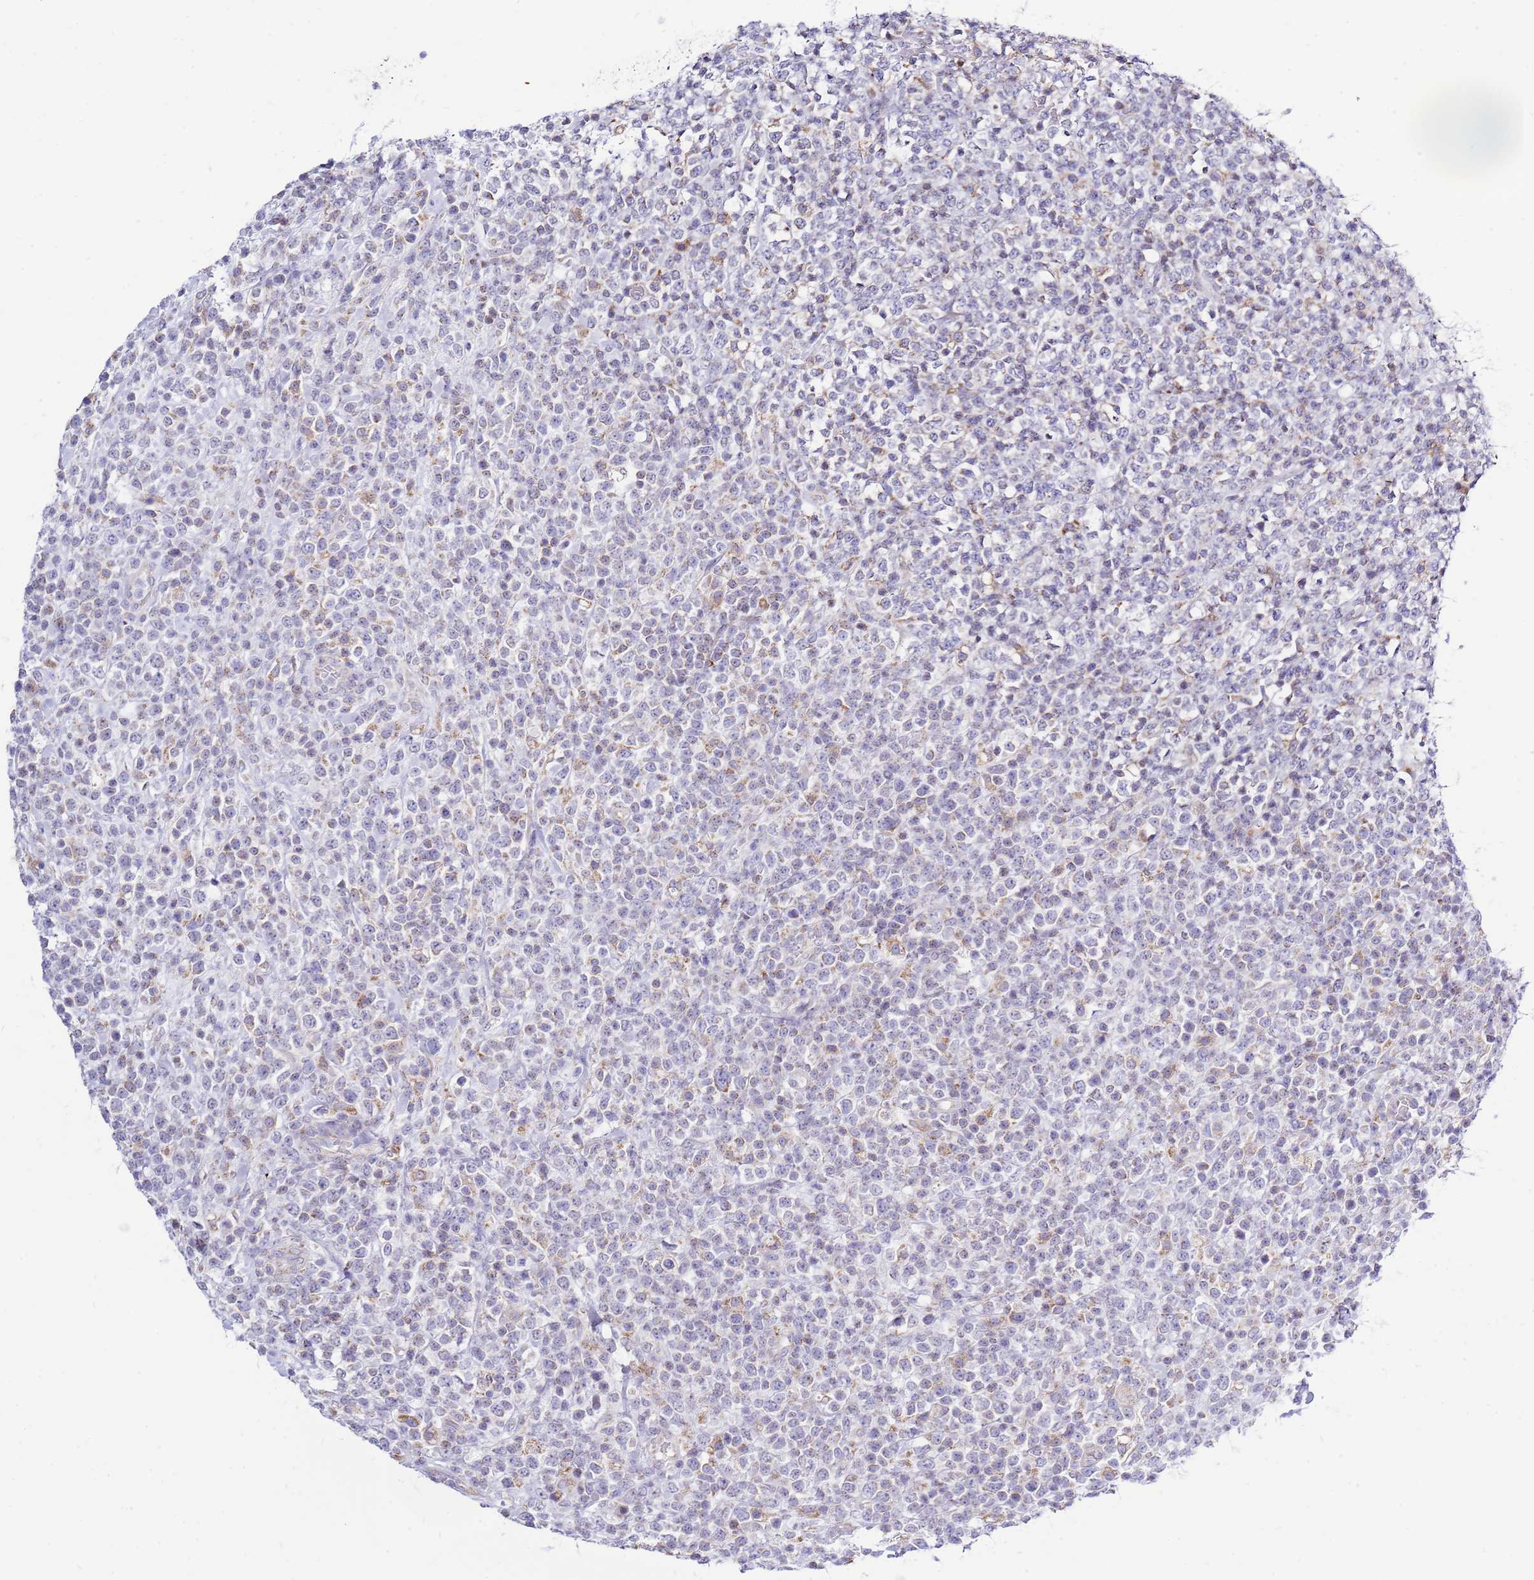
{"staining": {"intensity": "negative", "quantity": "none", "location": "none"}, "tissue": "lymphoma", "cell_type": "Tumor cells", "image_type": "cancer", "snomed": [{"axis": "morphology", "description": "Malignant lymphoma, non-Hodgkin's type, High grade"}, {"axis": "topography", "description": "Colon"}], "caption": "Immunohistochemistry of human lymphoma exhibits no staining in tumor cells.", "gene": "IGF1R", "patient": {"sex": "female", "age": 53}}